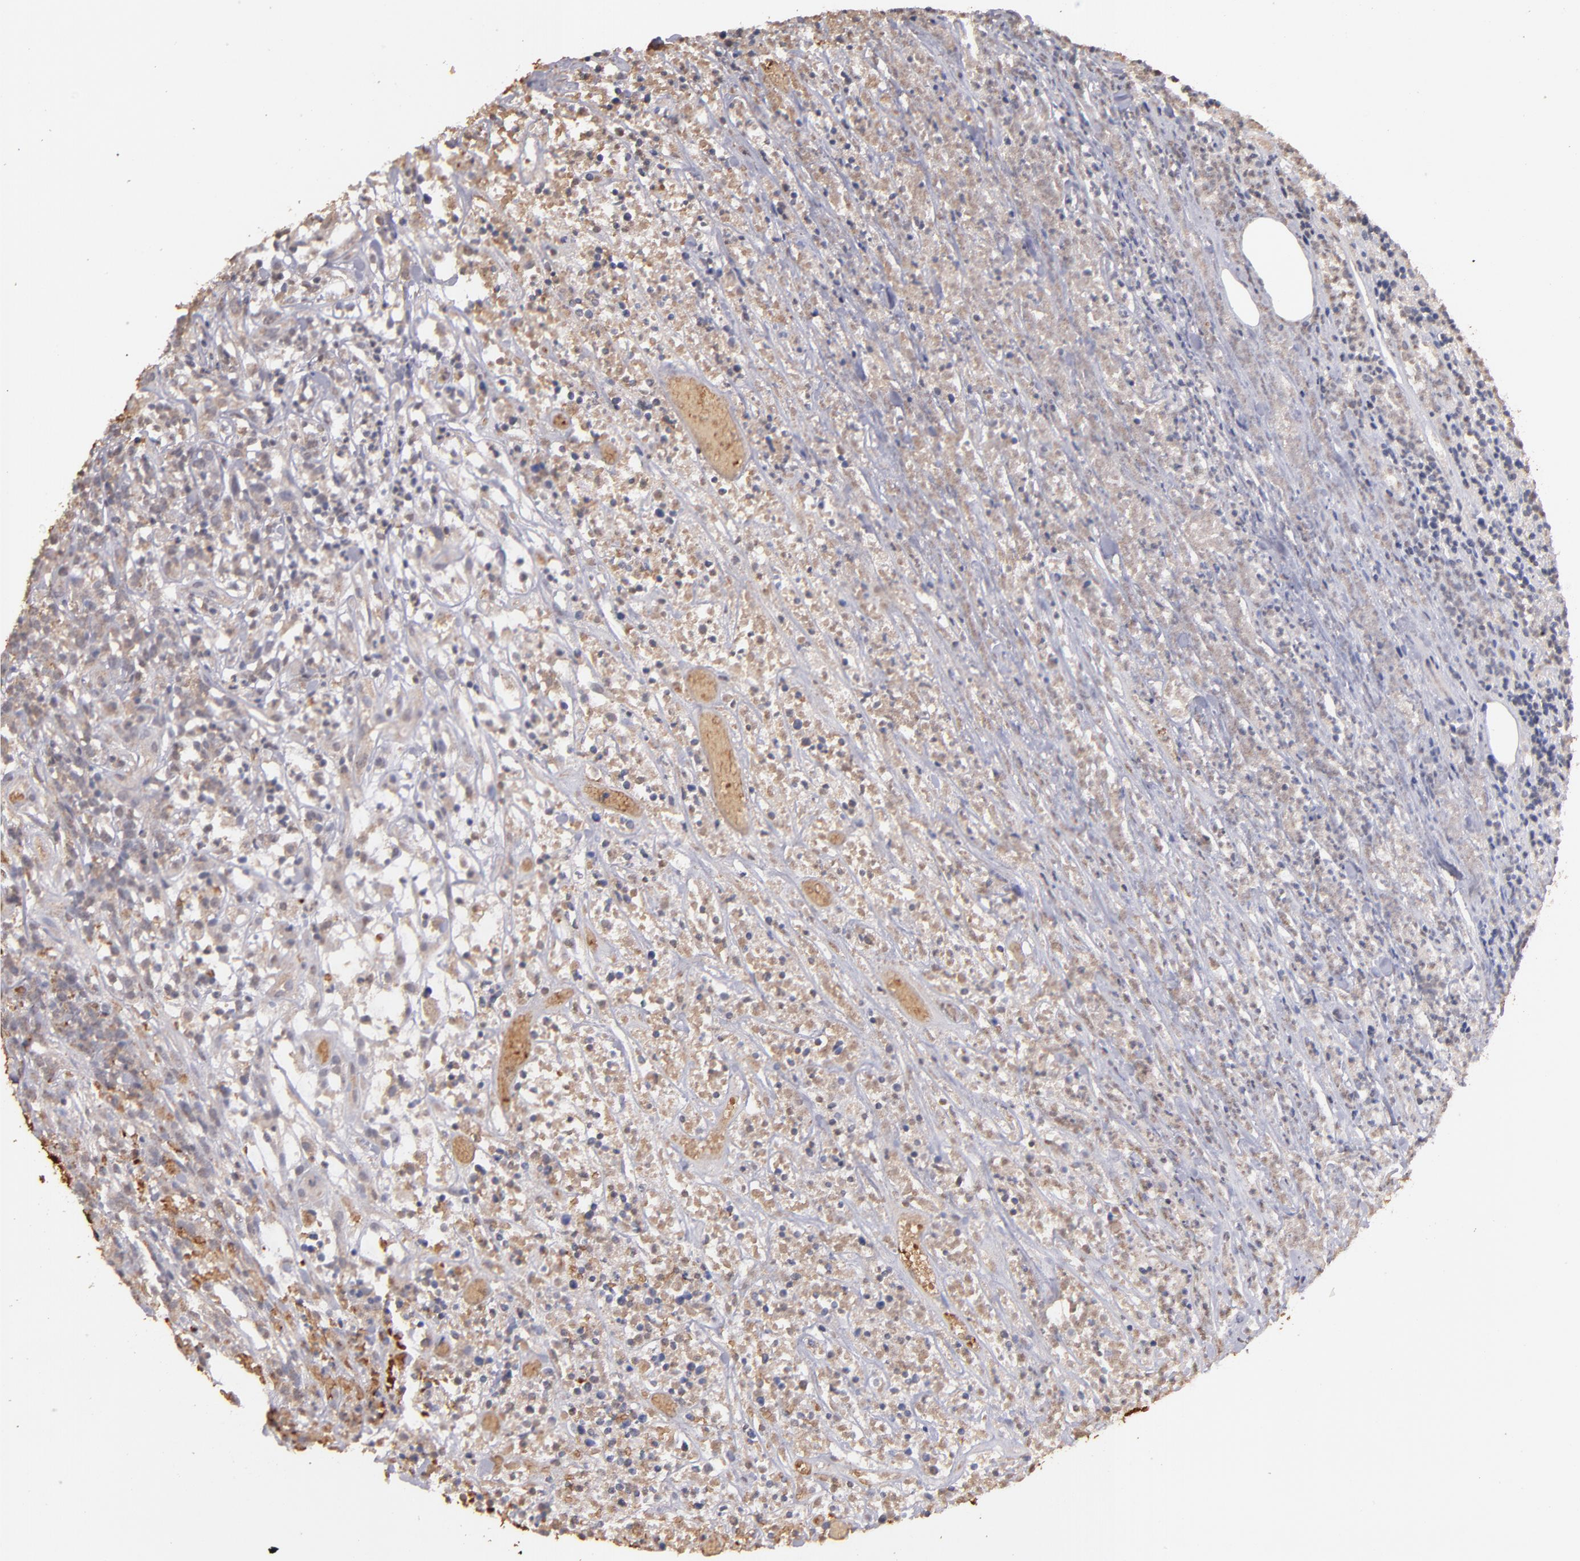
{"staining": {"intensity": "weak", "quantity": ">75%", "location": "cytoplasmic/membranous"}, "tissue": "lymphoma", "cell_type": "Tumor cells", "image_type": "cancer", "snomed": [{"axis": "morphology", "description": "Malignant lymphoma, non-Hodgkin's type, High grade"}, {"axis": "topography", "description": "Lymph node"}], "caption": "Immunohistochemistry photomicrograph of lymphoma stained for a protein (brown), which exhibits low levels of weak cytoplasmic/membranous expression in about >75% of tumor cells.", "gene": "SERPINC1", "patient": {"sex": "female", "age": 73}}